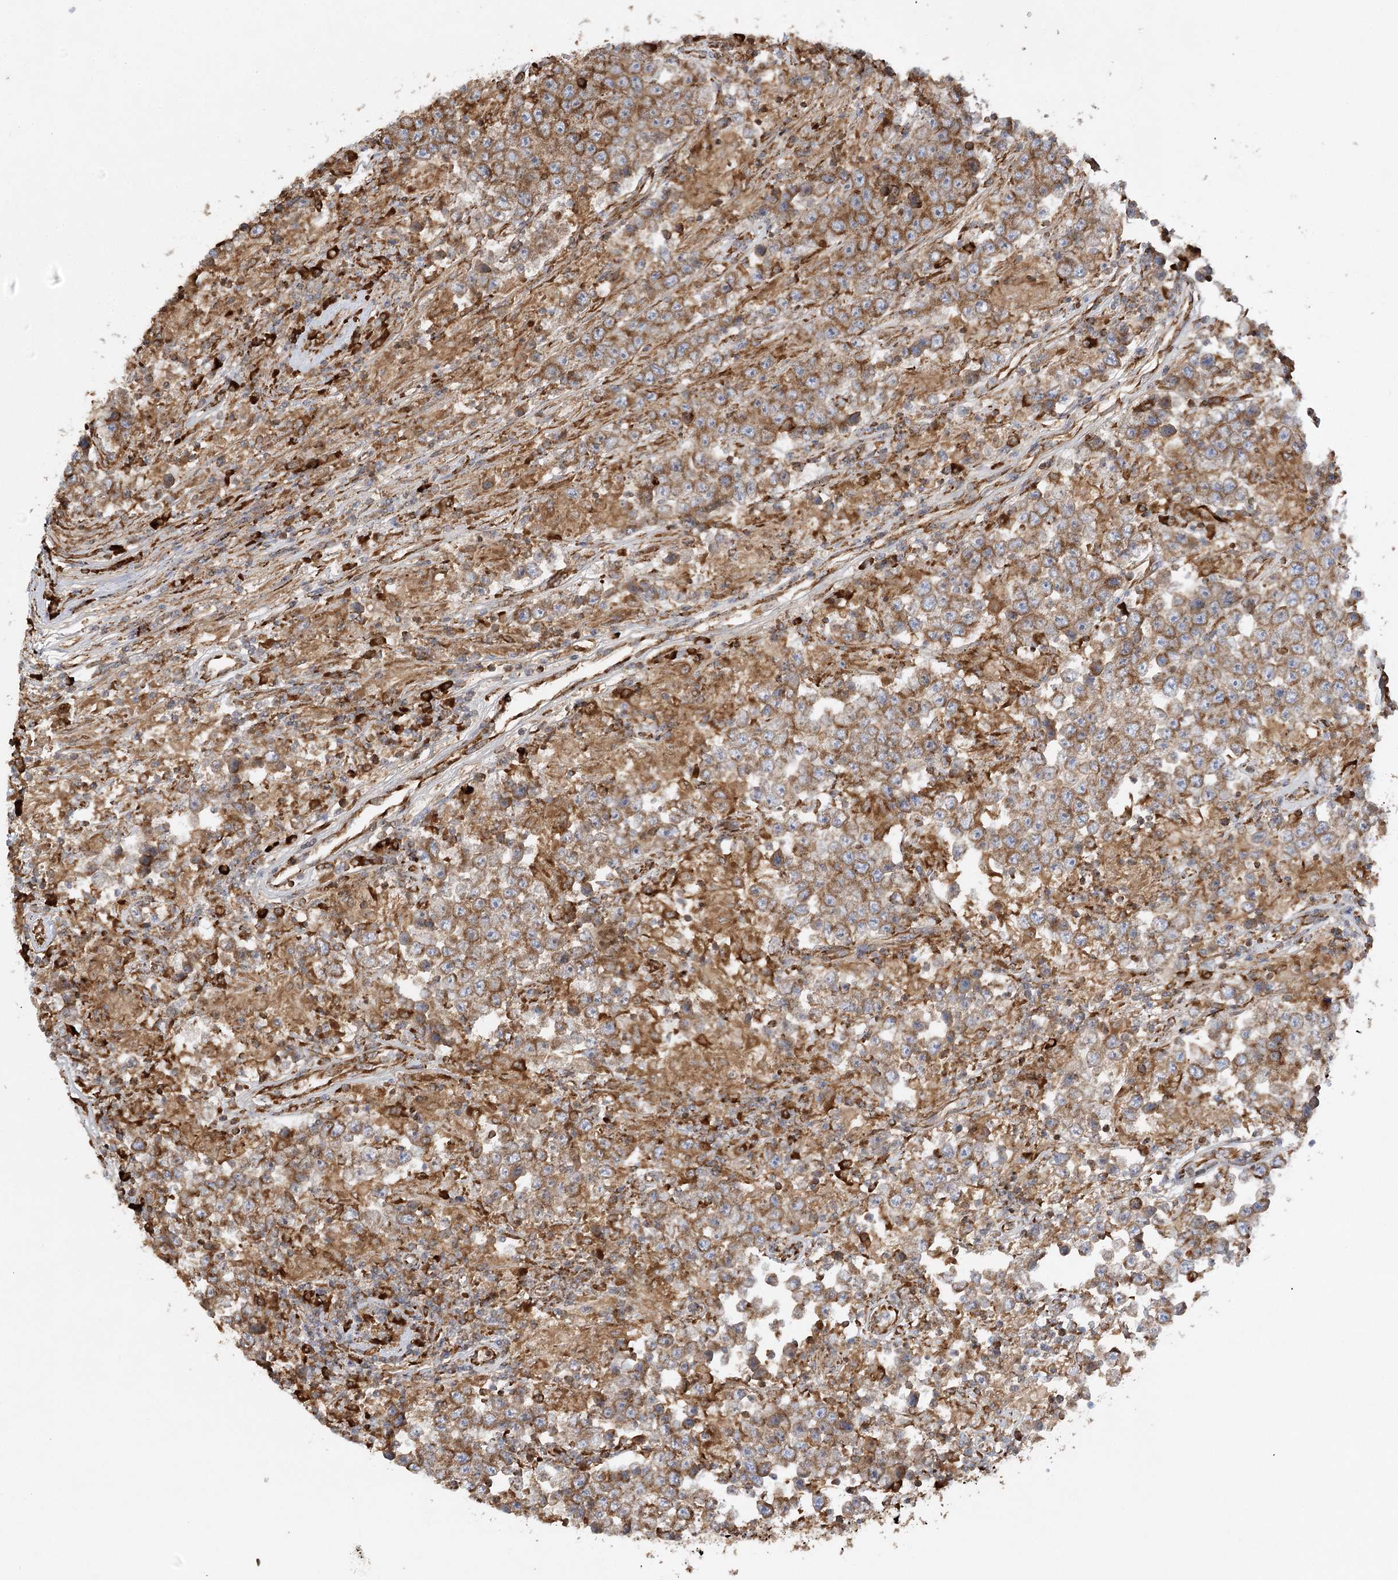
{"staining": {"intensity": "moderate", "quantity": ">75%", "location": "cytoplasmic/membranous"}, "tissue": "testis cancer", "cell_type": "Tumor cells", "image_type": "cancer", "snomed": [{"axis": "morphology", "description": "Normal tissue, NOS"}, {"axis": "morphology", "description": "Urothelial carcinoma, High grade"}, {"axis": "morphology", "description": "Seminoma, NOS"}, {"axis": "morphology", "description": "Carcinoma, Embryonal, NOS"}, {"axis": "topography", "description": "Urinary bladder"}, {"axis": "topography", "description": "Testis"}], "caption": "High-power microscopy captured an immunohistochemistry (IHC) photomicrograph of testis cancer, revealing moderate cytoplasmic/membranous staining in about >75% of tumor cells.", "gene": "ACAP2", "patient": {"sex": "male", "age": 41}}